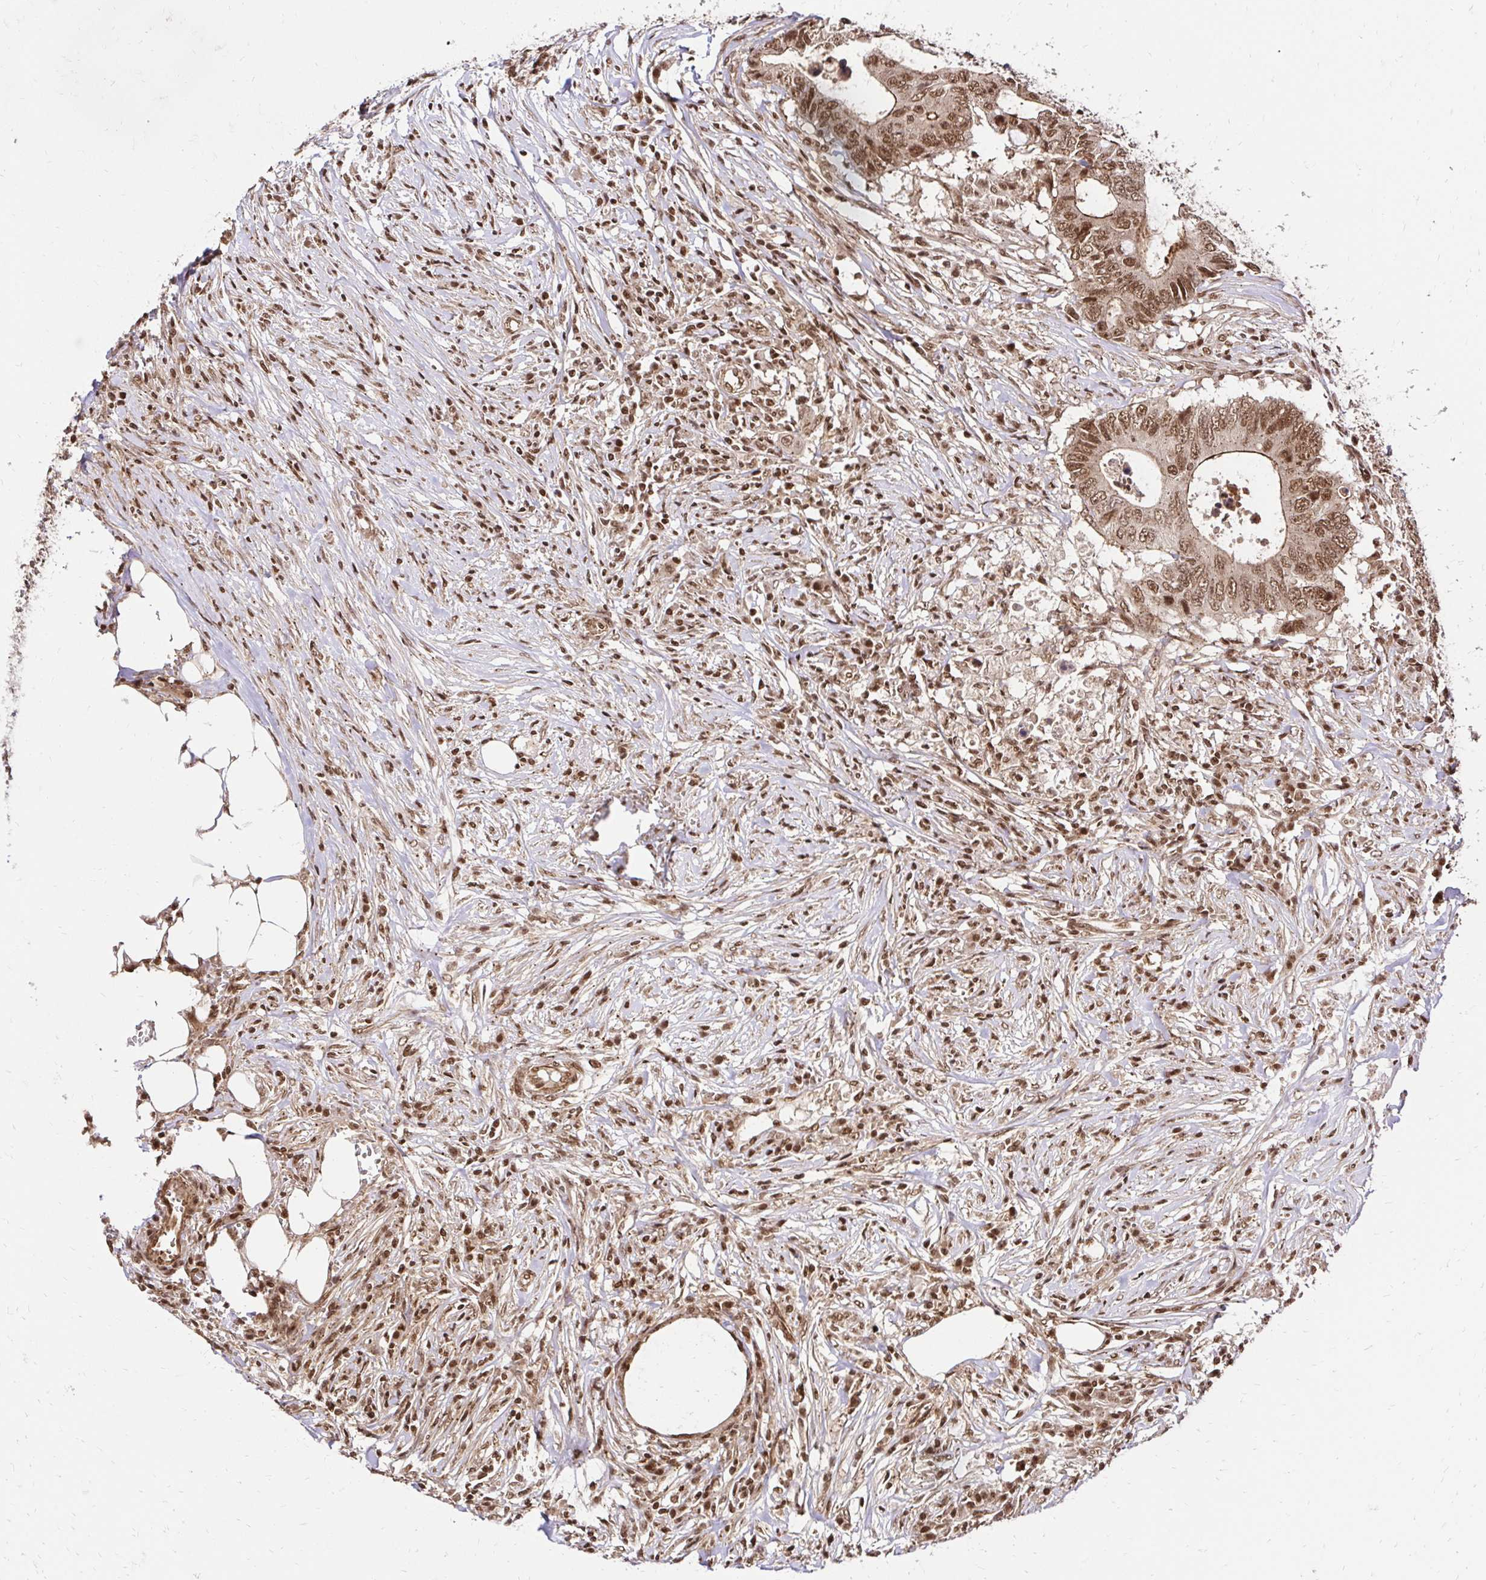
{"staining": {"intensity": "moderate", "quantity": ">75%", "location": "cytoplasmic/membranous,nuclear"}, "tissue": "colorectal cancer", "cell_type": "Tumor cells", "image_type": "cancer", "snomed": [{"axis": "morphology", "description": "Adenocarcinoma, NOS"}, {"axis": "topography", "description": "Colon"}], "caption": "Colorectal cancer (adenocarcinoma) stained with DAB immunohistochemistry shows medium levels of moderate cytoplasmic/membranous and nuclear staining in approximately >75% of tumor cells.", "gene": "GLYR1", "patient": {"sex": "male", "age": 71}}